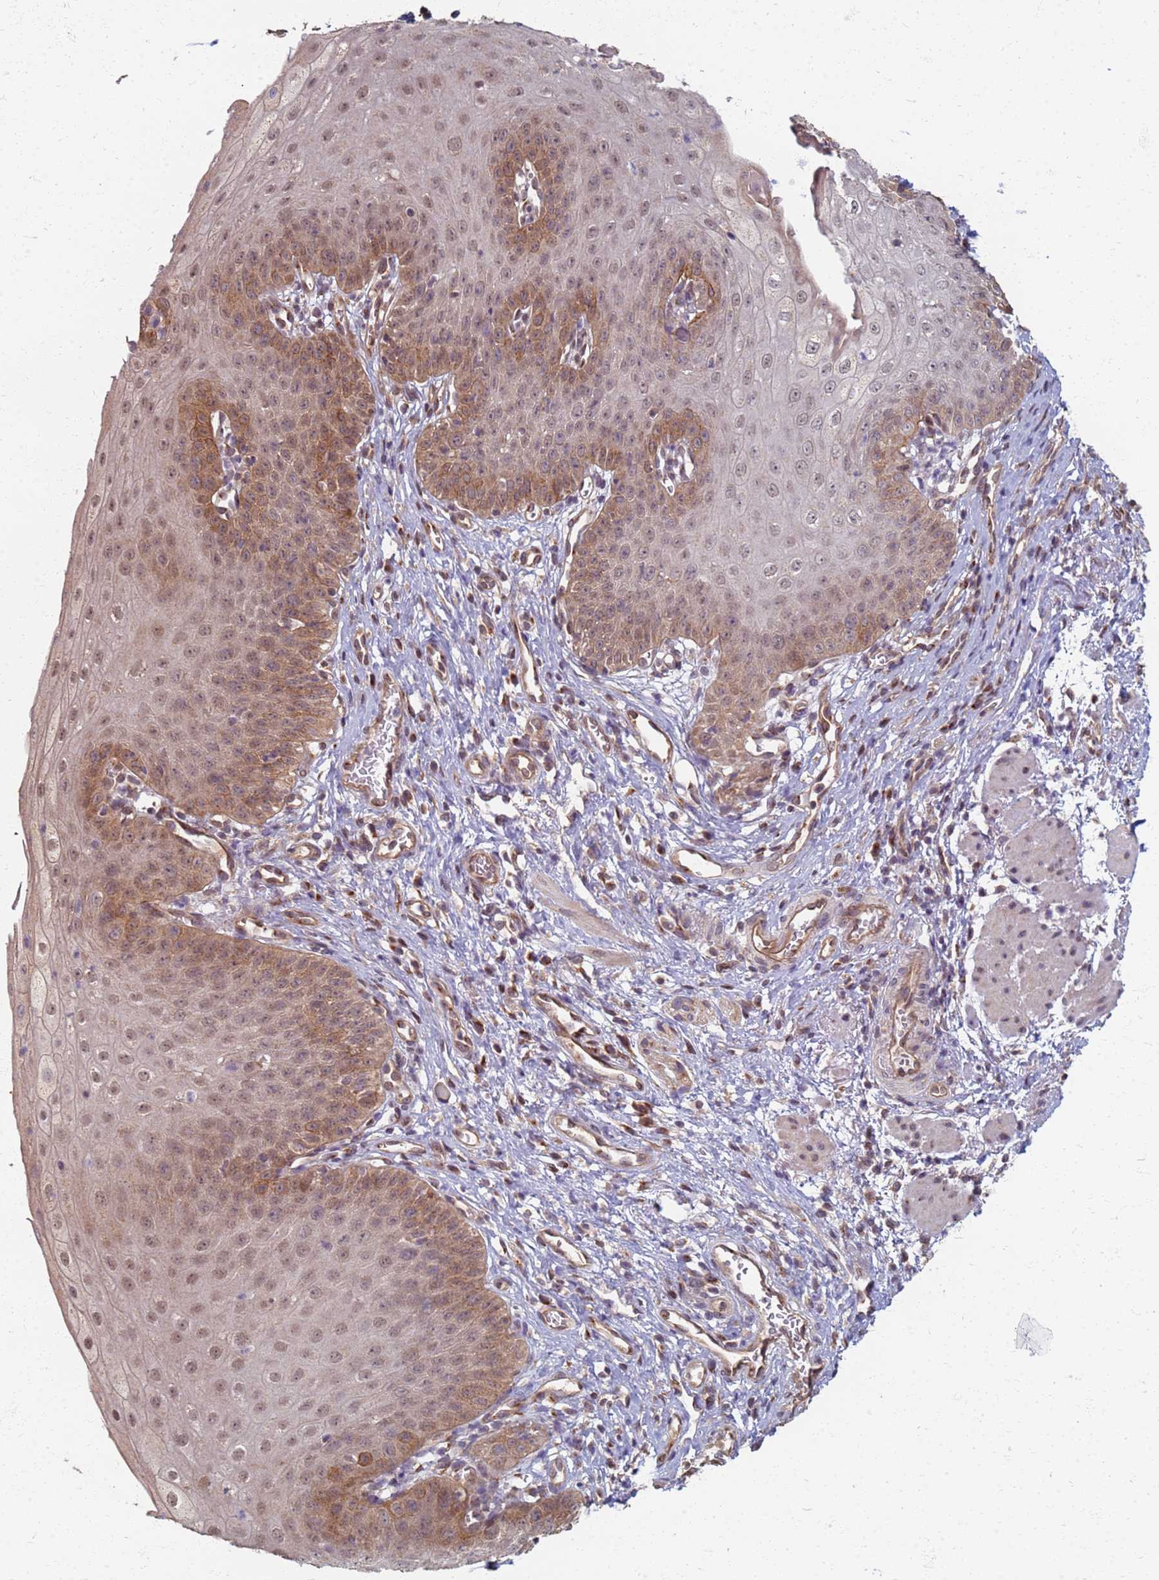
{"staining": {"intensity": "moderate", "quantity": ">75%", "location": "cytoplasmic/membranous,nuclear"}, "tissue": "esophagus", "cell_type": "Squamous epithelial cells", "image_type": "normal", "snomed": [{"axis": "morphology", "description": "Normal tissue, NOS"}, {"axis": "topography", "description": "Esophagus"}], "caption": "High-magnification brightfield microscopy of benign esophagus stained with DAB (brown) and counterstained with hematoxylin (blue). squamous epithelial cells exhibit moderate cytoplasmic/membranous,nuclear expression is appreciated in approximately>75% of cells. (DAB = brown stain, brightfield microscopy at high magnification).", "gene": "ITGB4", "patient": {"sex": "male", "age": 71}}